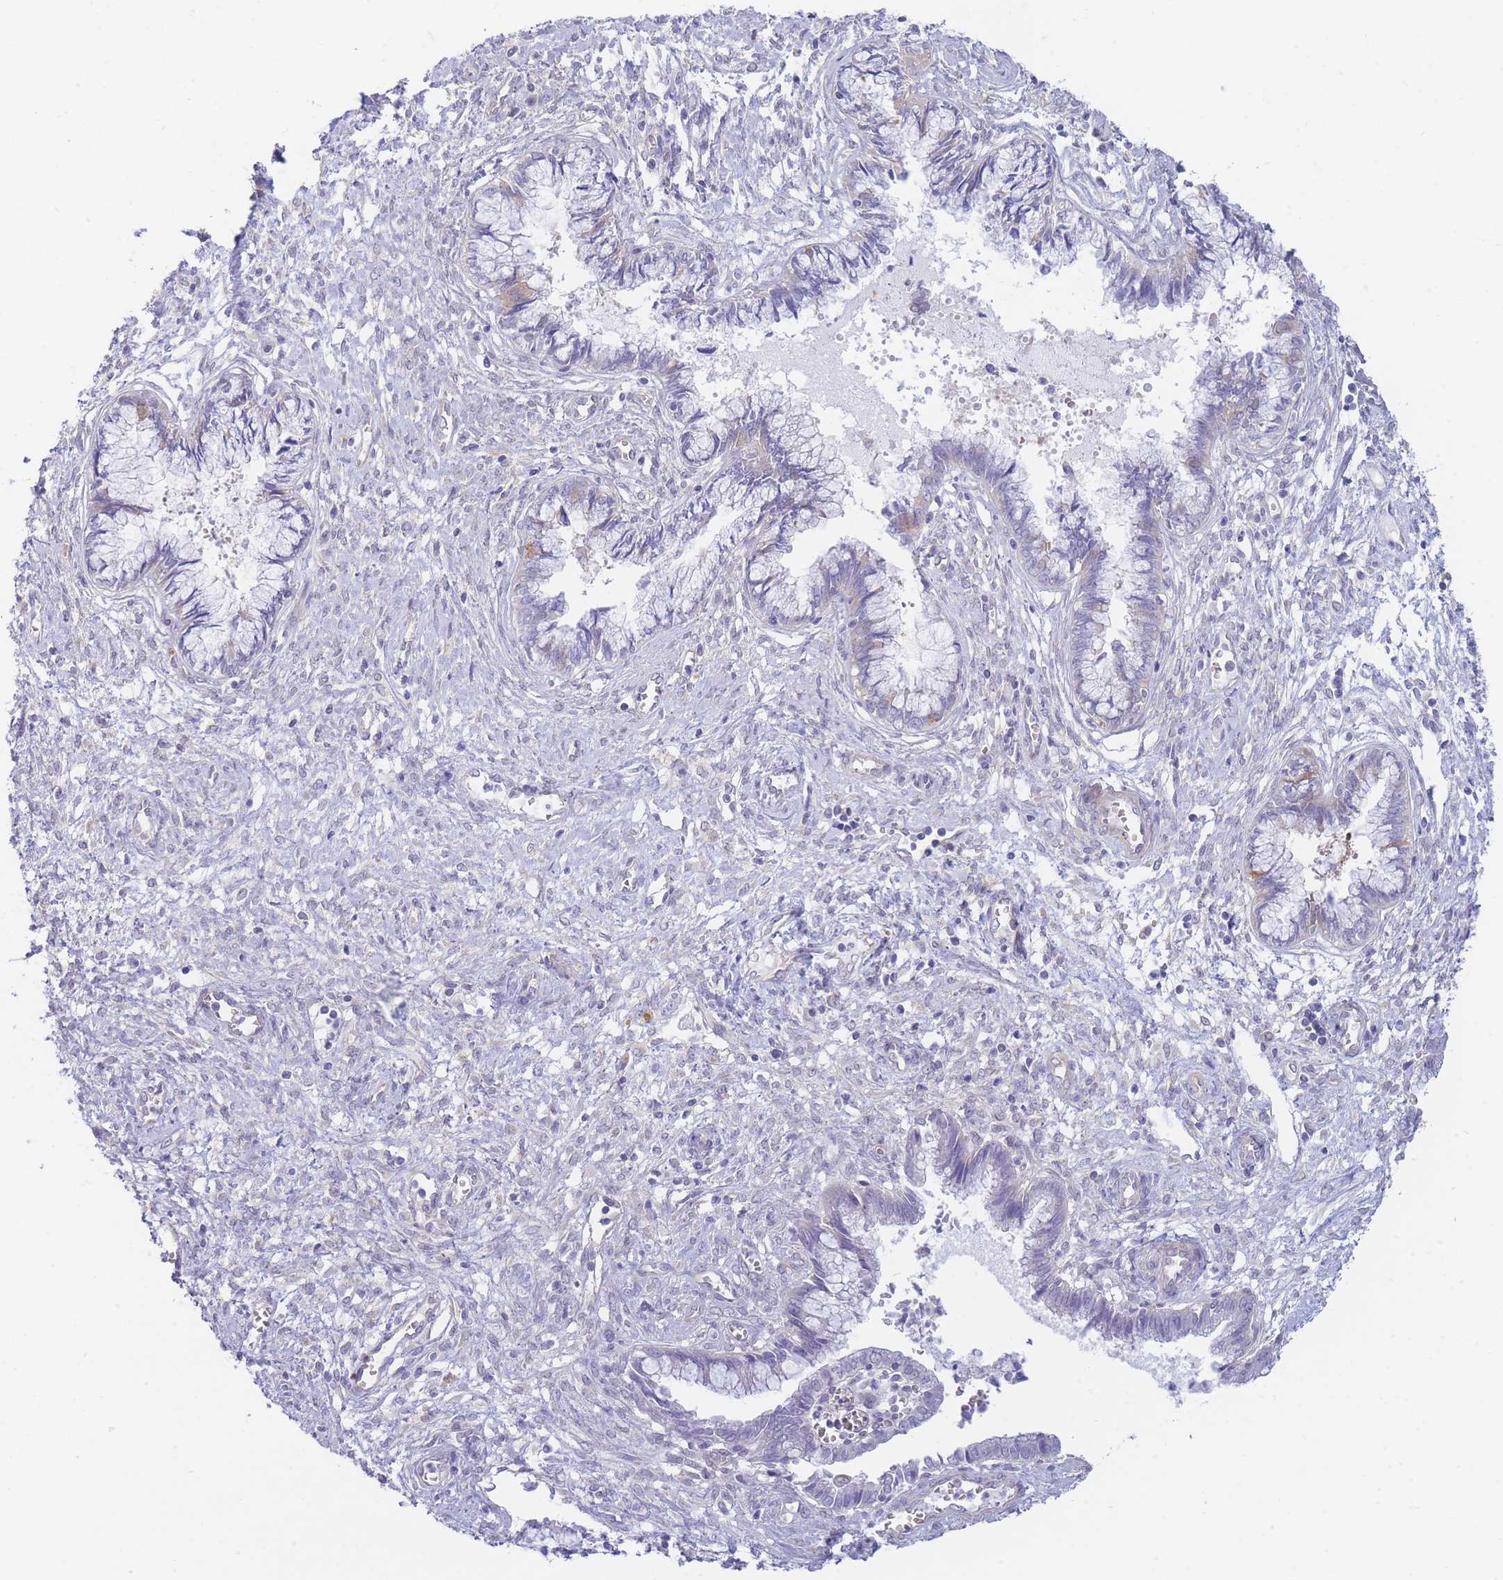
{"staining": {"intensity": "weak", "quantity": "25%-75%", "location": "cytoplasmic/membranous"}, "tissue": "cervical cancer", "cell_type": "Tumor cells", "image_type": "cancer", "snomed": [{"axis": "morphology", "description": "Adenocarcinoma, NOS"}, {"axis": "topography", "description": "Cervix"}], "caption": "Cervical cancer stained with IHC displays weak cytoplasmic/membranous staining in about 25%-75% of tumor cells.", "gene": "SUGT1", "patient": {"sex": "female", "age": 44}}